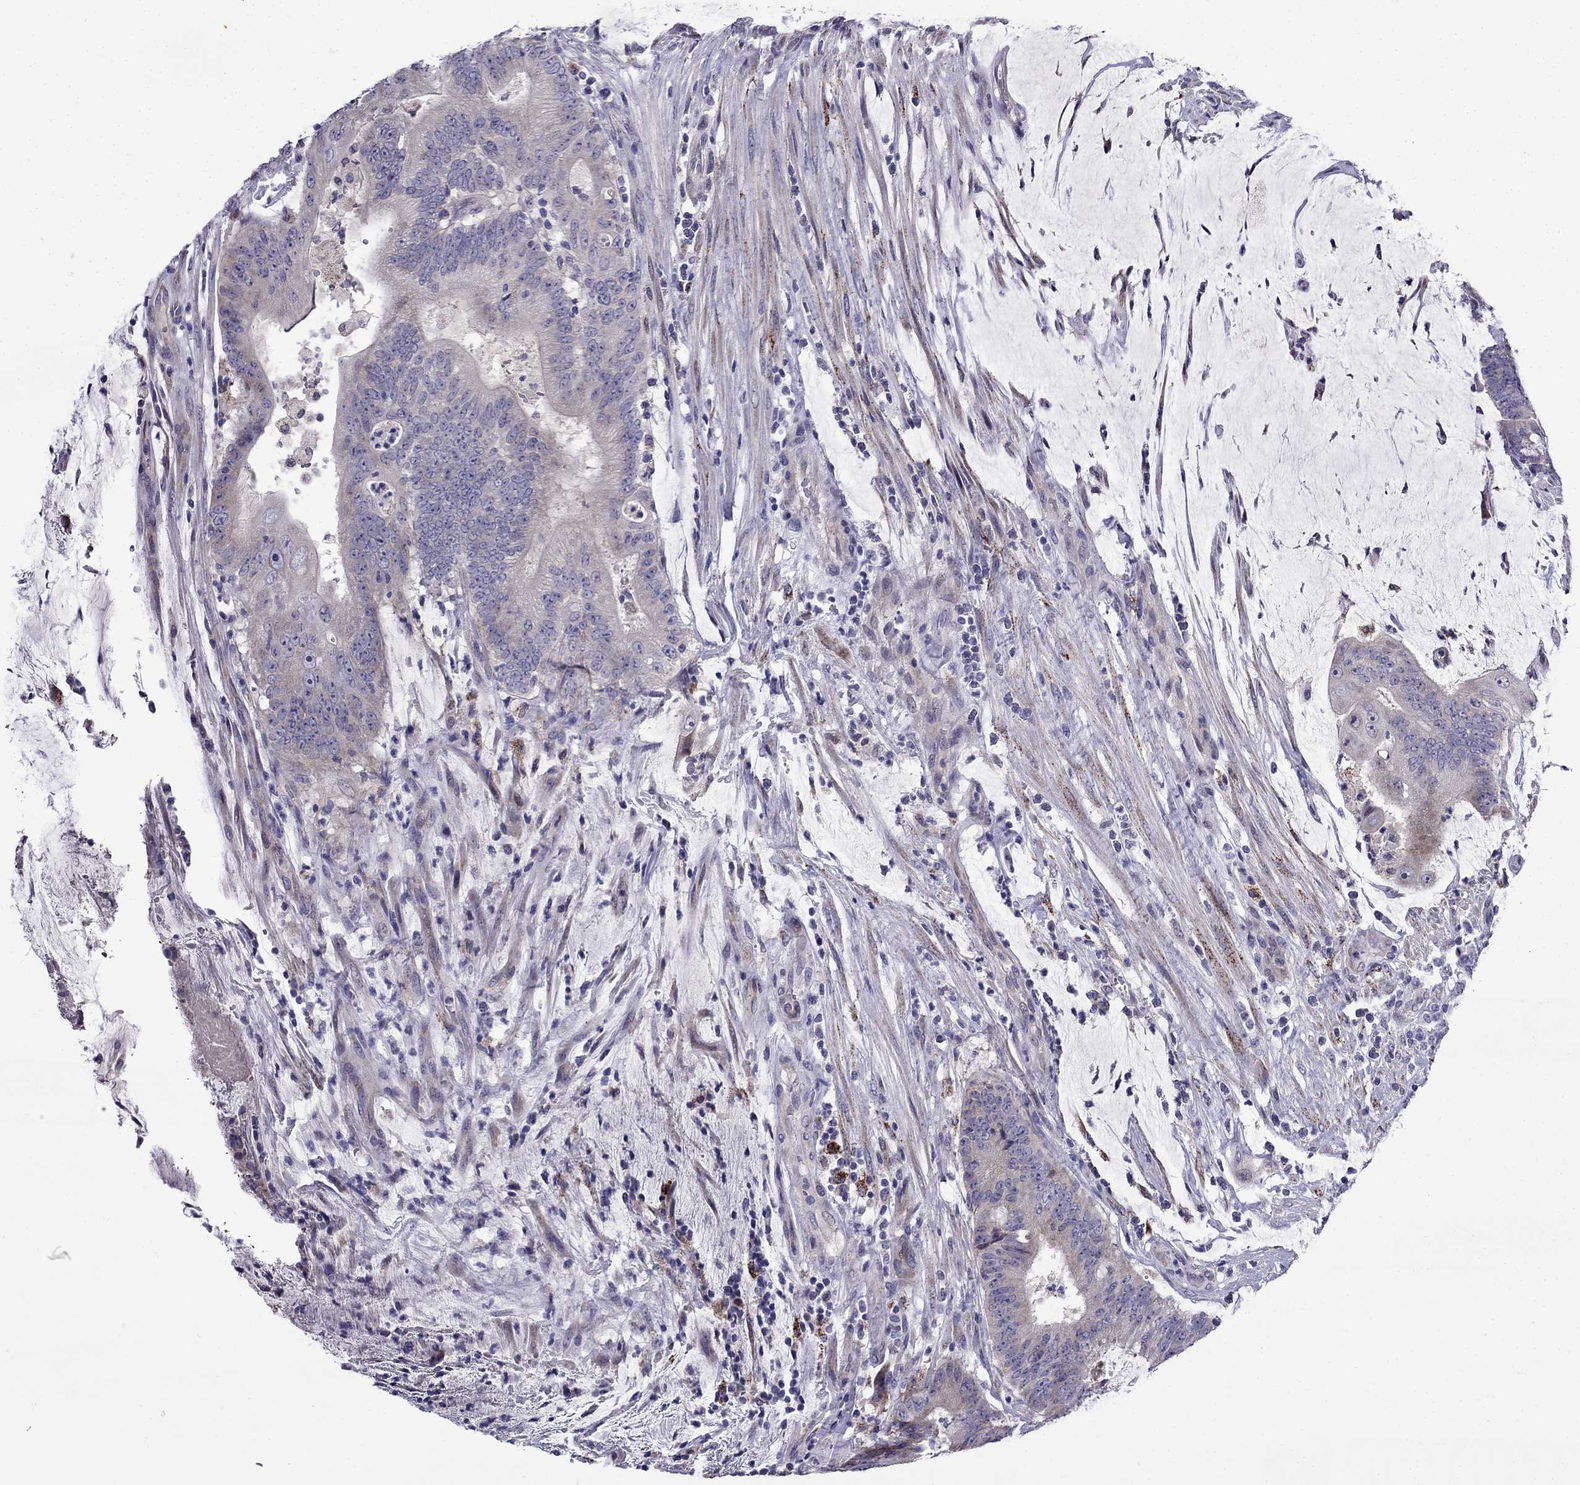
{"staining": {"intensity": "weak", "quantity": "<25%", "location": "cytoplasmic/membranous"}, "tissue": "colorectal cancer", "cell_type": "Tumor cells", "image_type": "cancer", "snomed": [{"axis": "morphology", "description": "Adenocarcinoma, NOS"}, {"axis": "topography", "description": "Colon"}], "caption": "Immunohistochemistry (IHC) image of human colorectal adenocarcinoma stained for a protein (brown), which demonstrates no expression in tumor cells.", "gene": "PI16", "patient": {"sex": "female", "age": 43}}